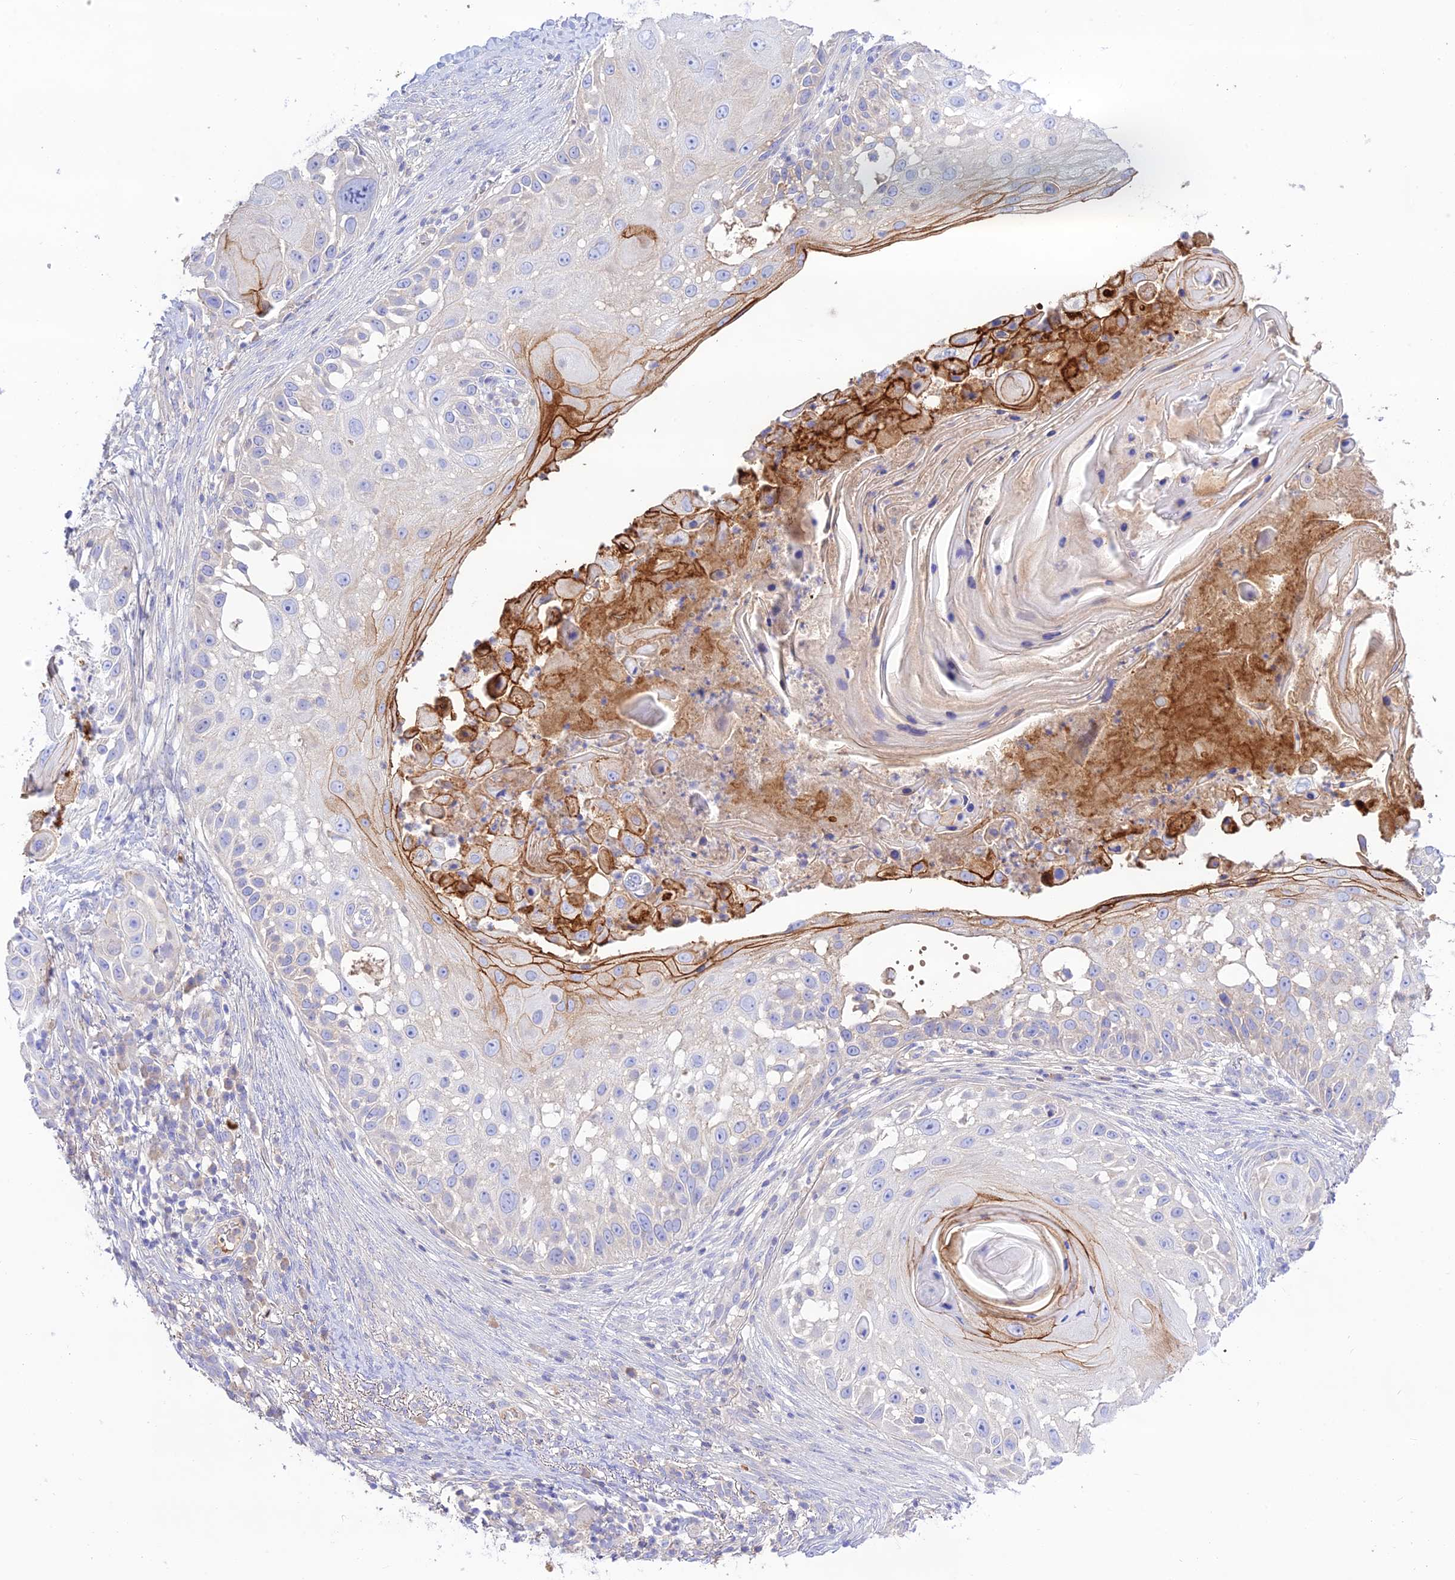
{"staining": {"intensity": "moderate", "quantity": "<25%", "location": "cytoplasmic/membranous"}, "tissue": "skin cancer", "cell_type": "Tumor cells", "image_type": "cancer", "snomed": [{"axis": "morphology", "description": "Squamous cell carcinoma, NOS"}, {"axis": "topography", "description": "Skin"}], "caption": "Protein positivity by immunohistochemistry (IHC) shows moderate cytoplasmic/membranous positivity in about <25% of tumor cells in skin cancer (squamous cell carcinoma).", "gene": "NLRP9", "patient": {"sex": "female", "age": 44}}